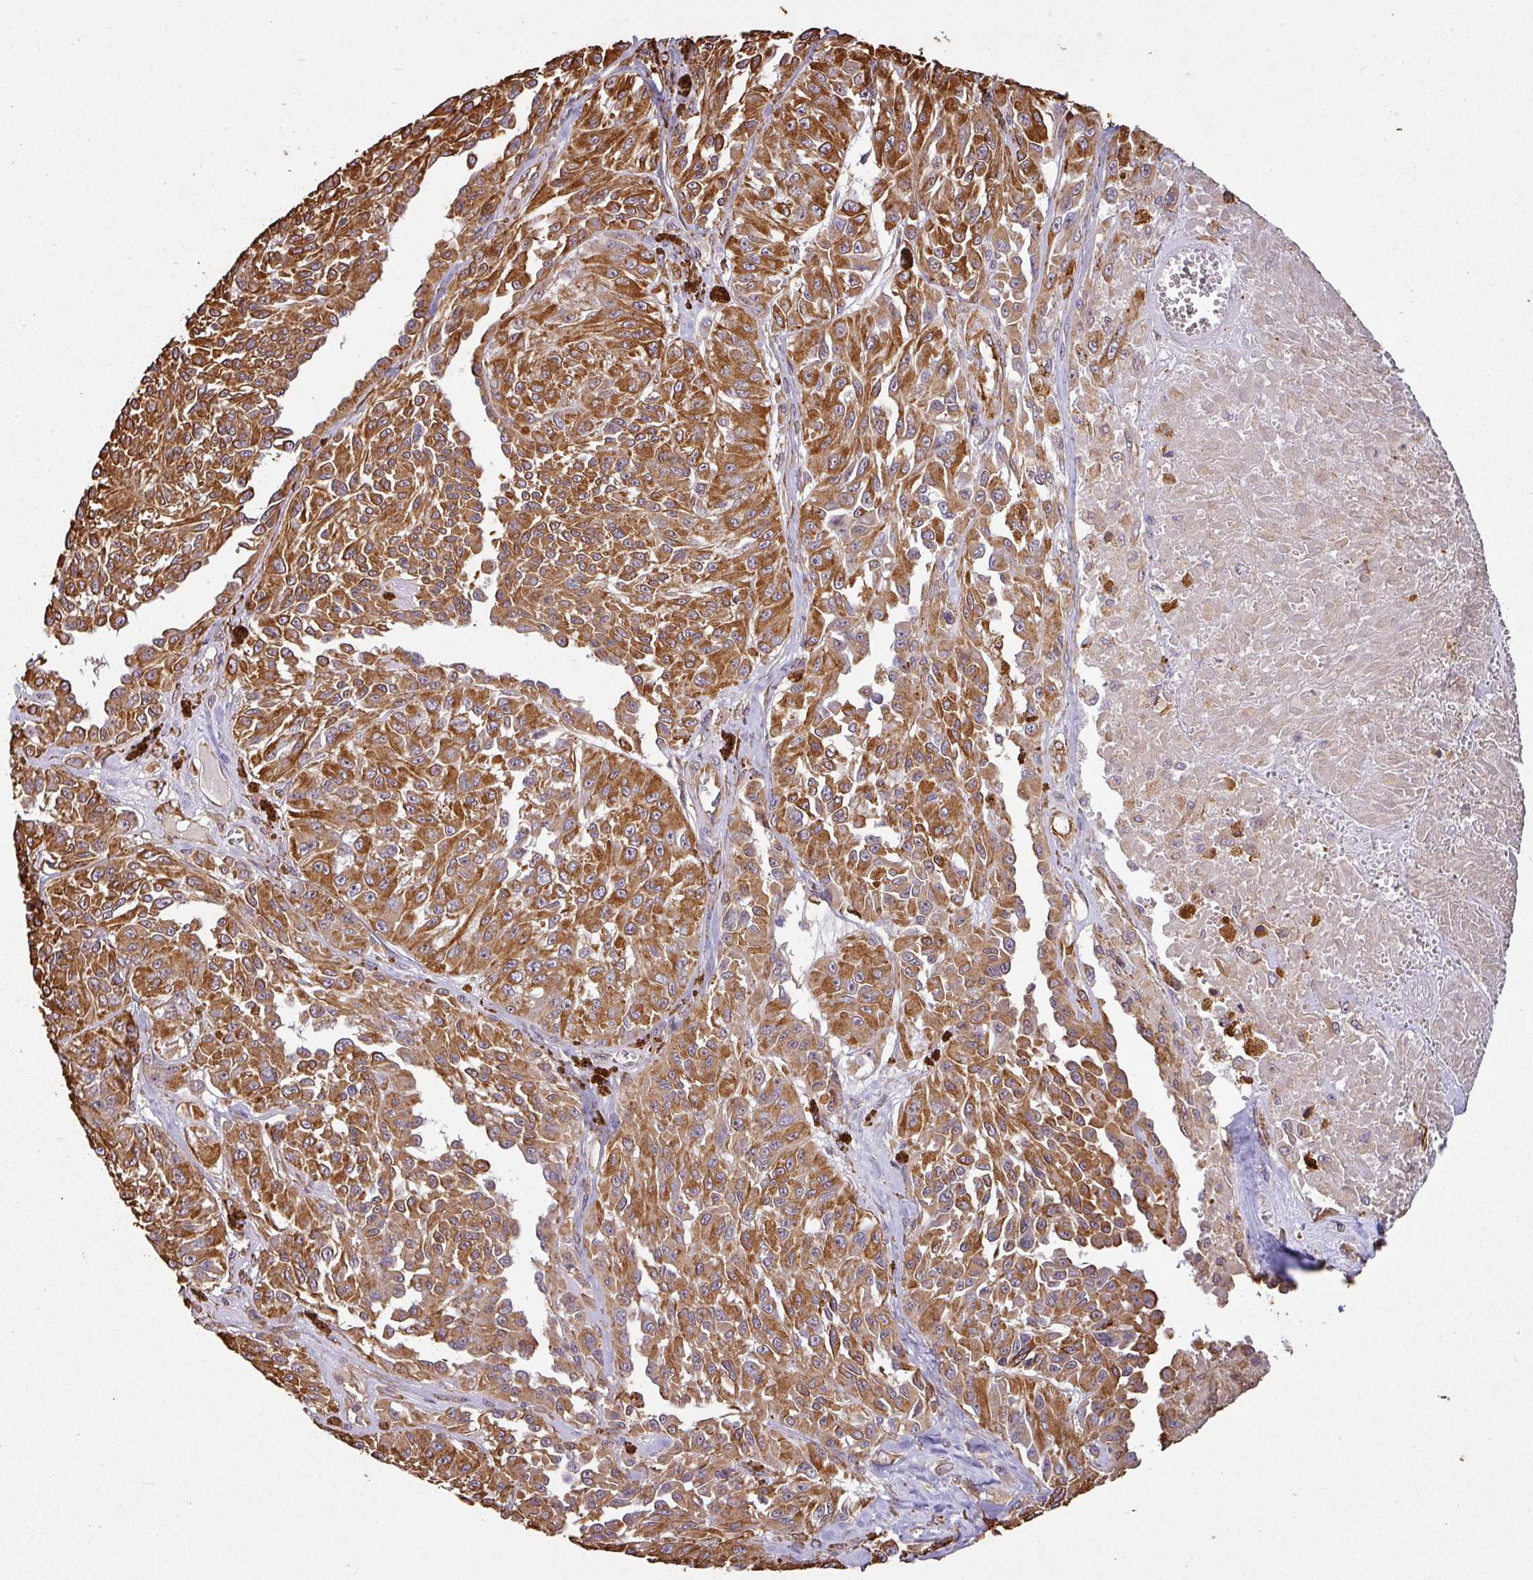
{"staining": {"intensity": "strong", "quantity": ">75%", "location": "cytoplasmic/membranous"}, "tissue": "melanoma", "cell_type": "Tumor cells", "image_type": "cancer", "snomed": [{"axis": "morphology", "description": "Malignant melanoma, NOS"}, {"axis": "topography", "description": "Skin"}], "caption": "Tumor cells display high levels of strong cytoplasmic/membranous staining in approximately >75% of cells in human malignant melanoma.", "gene": "ZNF280C", "patient": {"sex": "male", "age": 94}}